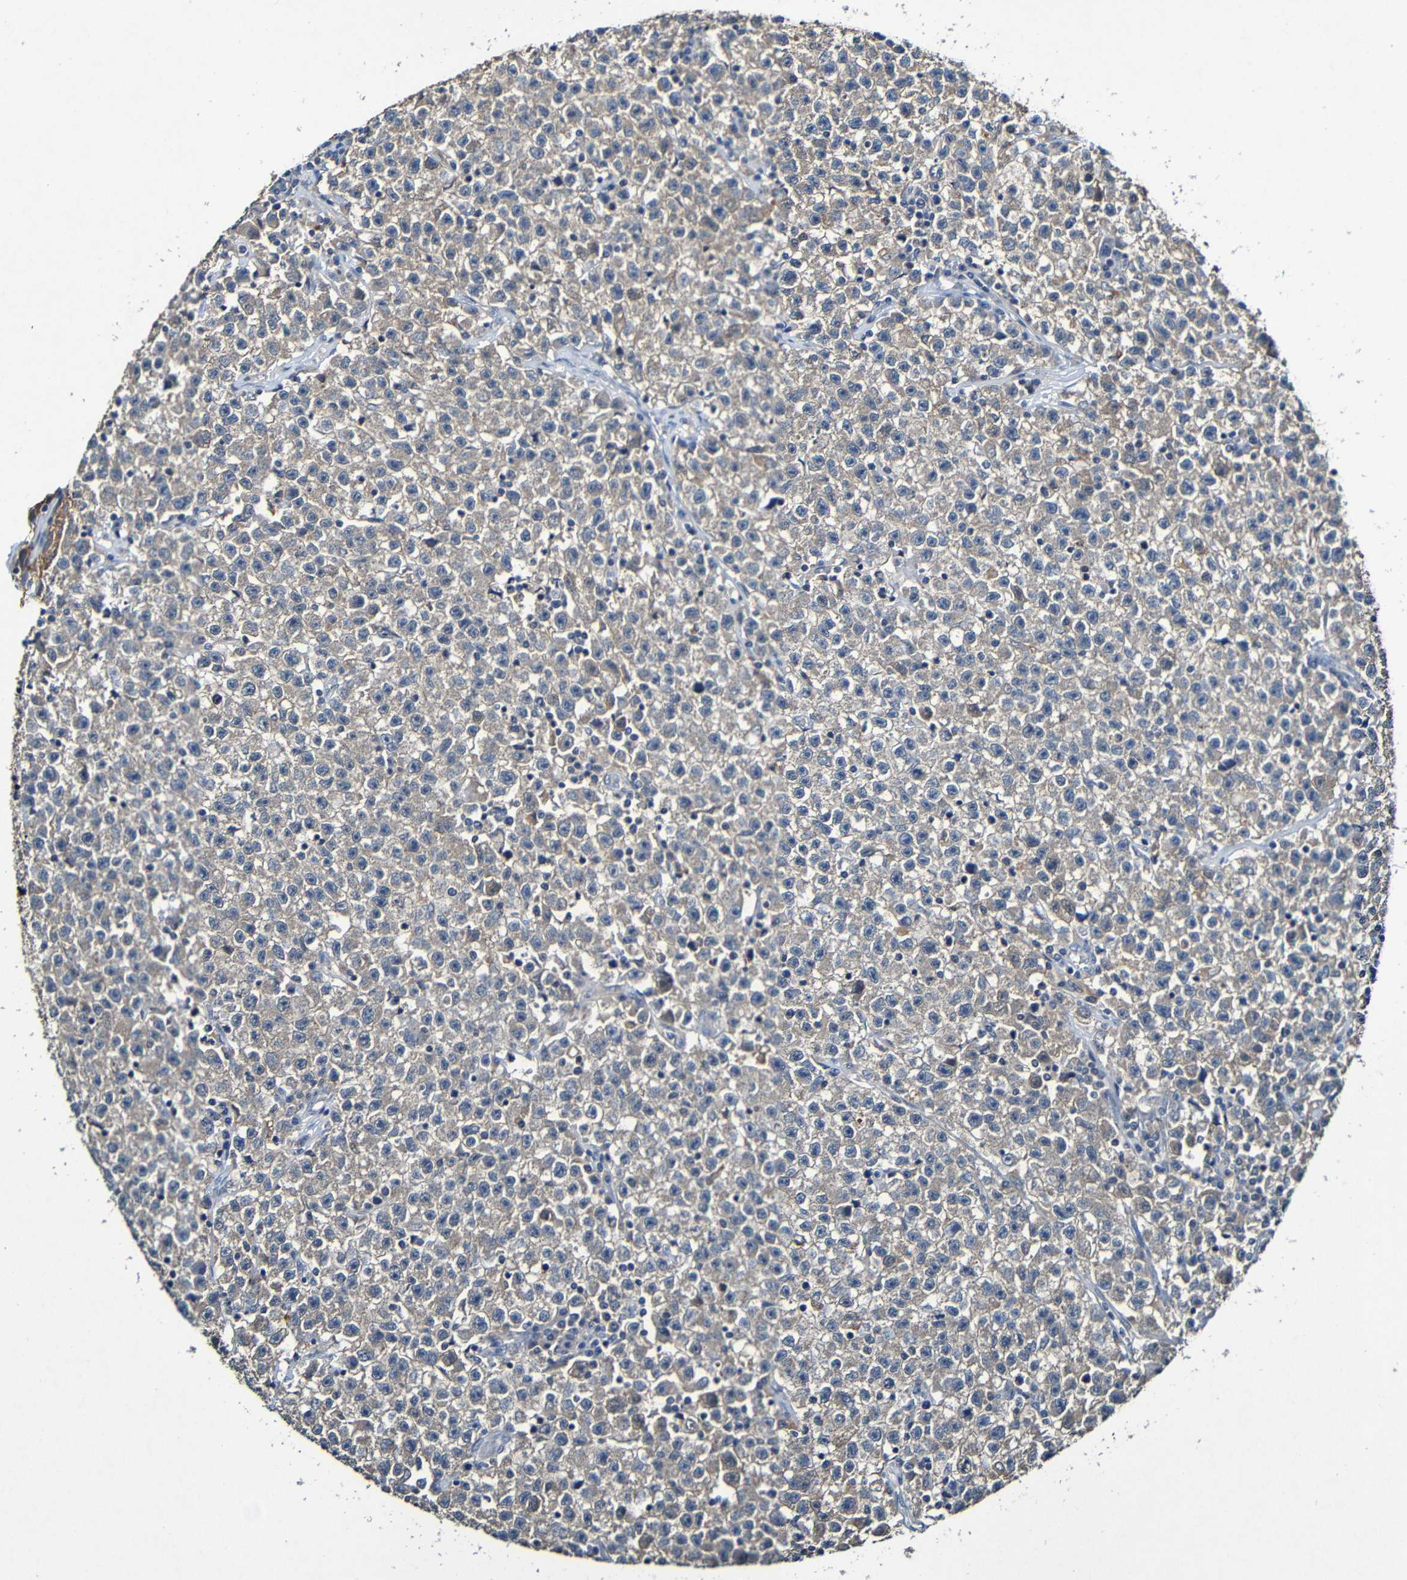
{"staining": {"intensity": "weak", "quantity": ">75%", "location": "cytoplasmic/membranous"}, "tissue": "testis cancer", "cell_type": "Tumor cells", "image_type": "cancer", "snomed": [{"axis": "morphology", "description": "Seminoma, NOS"}, {"axis": "topography", "description": "Testis"}], "caption": "The photomicrograph exhibits staining of testis cancer, revealing weak cytoplasmic/membranous protein staining (brown color) within tumor cells.", "gene": "LRRC70", "patient": {"sex": "male", "age": 22}}